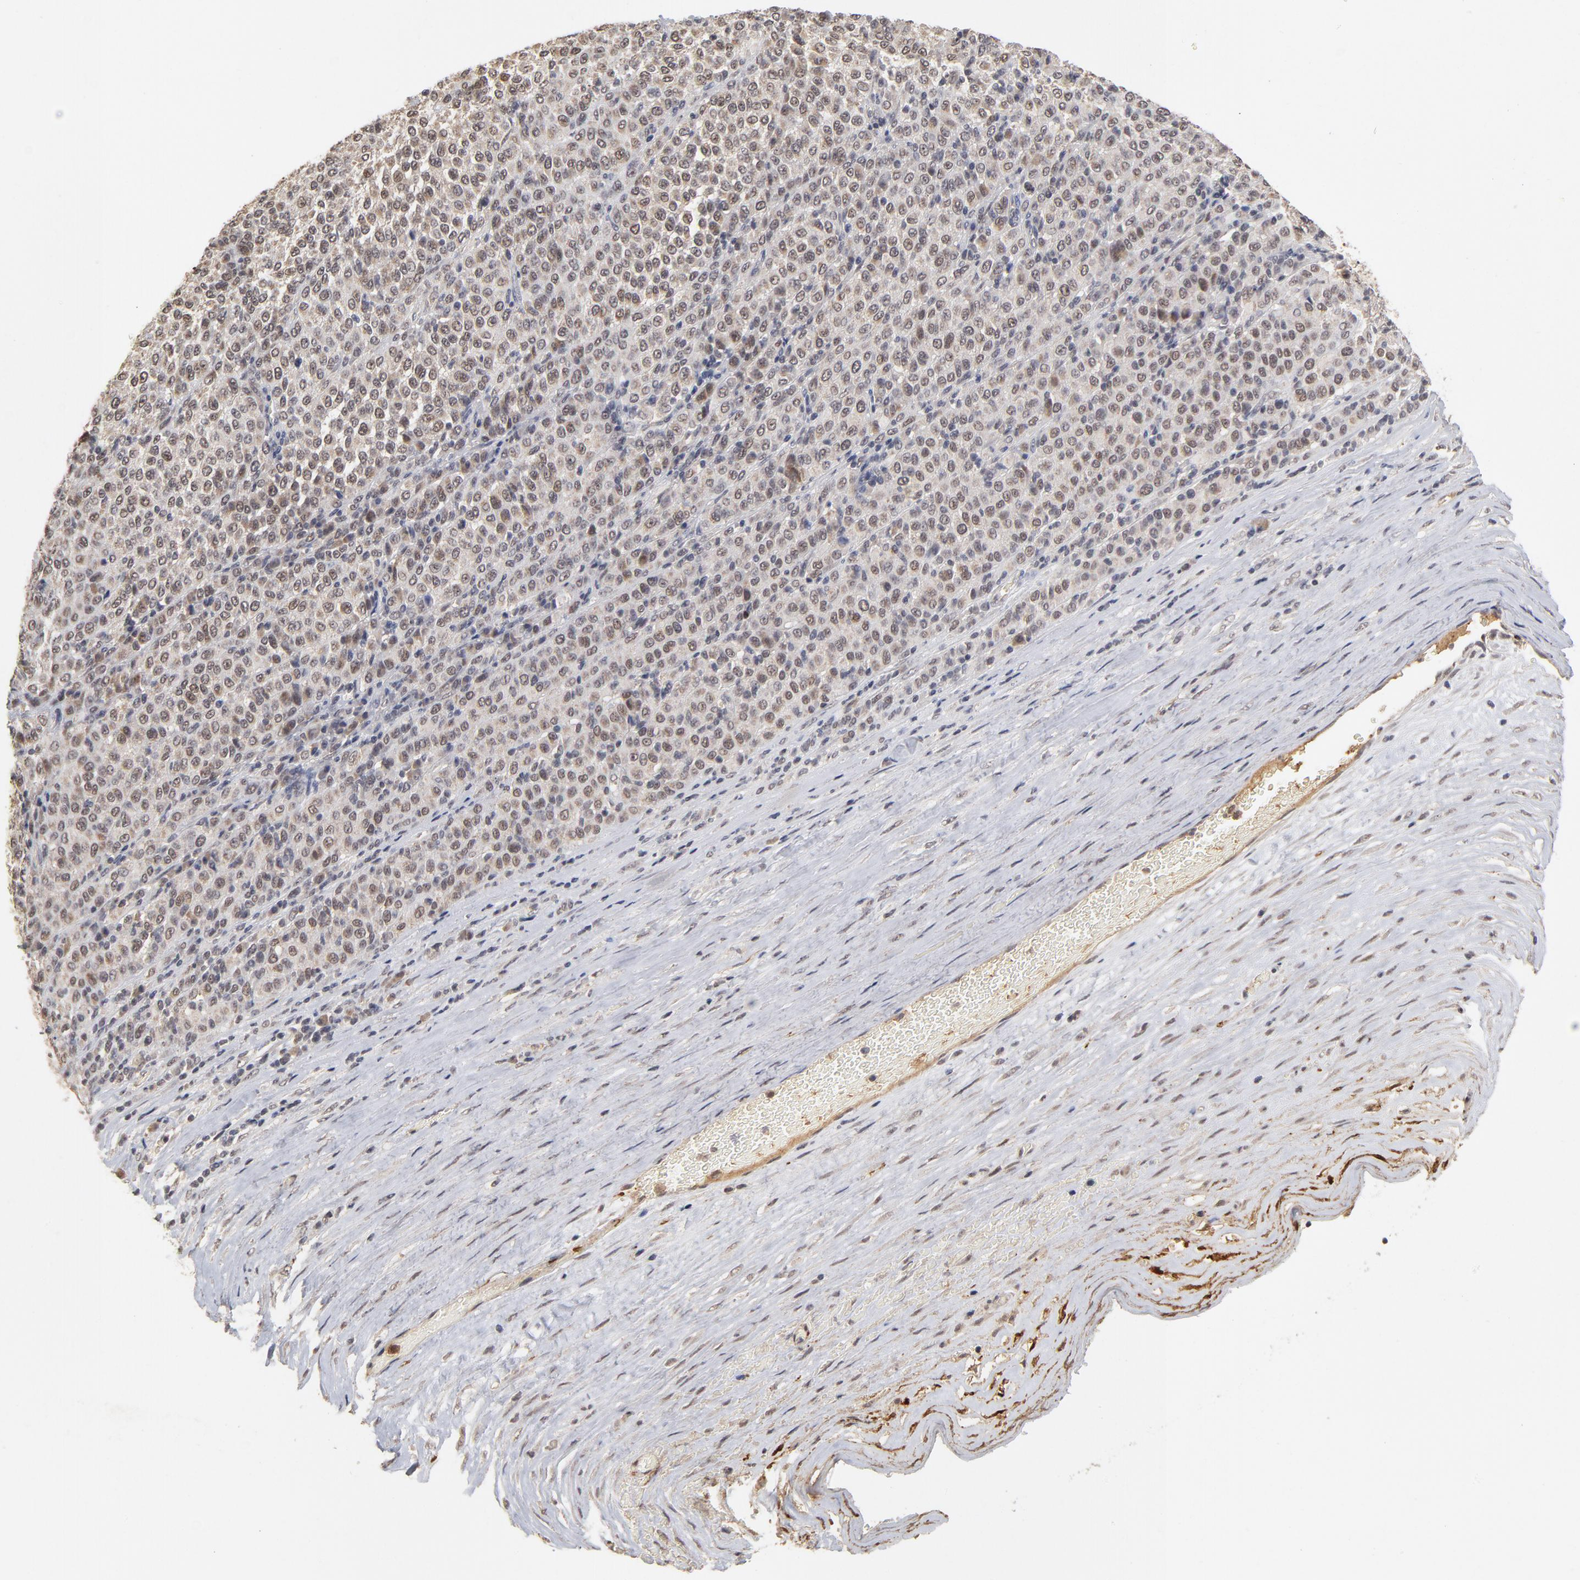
{"staining": {"intensity": "weak", "quantity": ">75%", "location": "cytoplasmic/membranous,nuclear"}, "tissue": "melanoma", "cell_type": "Tumor cells", "image_type": "cancer", "snomed": [{"axis": "morphology", "description": "Malignant melanoma, Metastatic site"}, {"axis": "topography", "description": "Pancreas"}], "caption": "Melanoma stained with DAB (3,3'-diaminobenzidine) IHC demonstrates low levels of weak cytoplasmic/membranous and nuclear expression in approximately >75% of tumor cells. The staining was performed using DAB, with brown indicating positive protein expression. Nuclei are stained blue with hematoxylin.", "gene": "WSB1", "patient": {"sex": "female", "age": 30}}